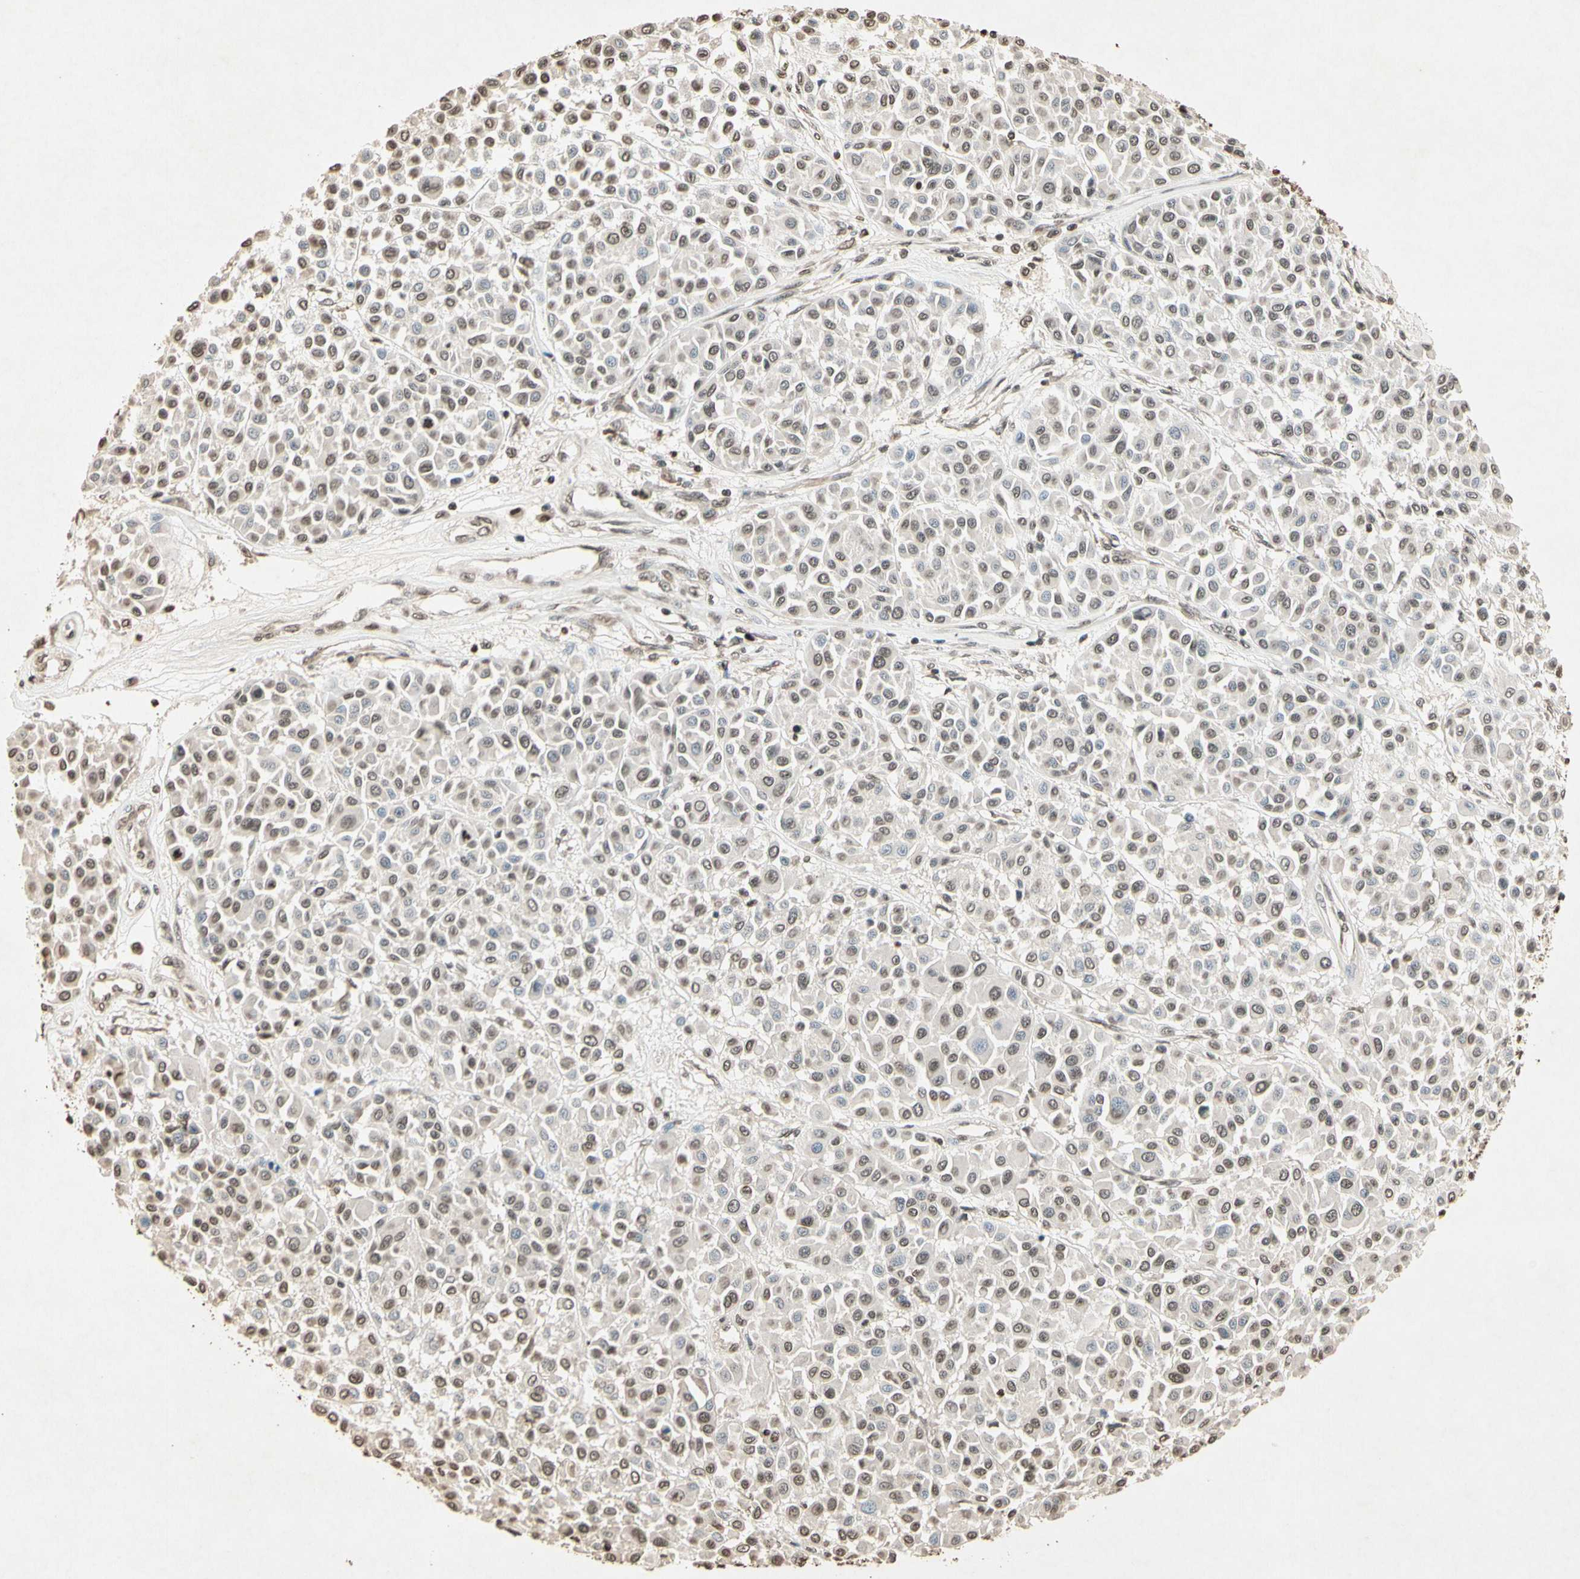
{"staining": {"intensity": "weak", "quantity": "25%-75%", "location": "nuclear"}, "tissue": "melanoma", "cell_type": "Tumor cells", "image_type": "cancer", "snomed": [{"axis": "morphology", "description": "Malignant melanoma, Metastatic site"}, {"axis": "topography", "description": "Soft tissue"}], "caption": "A photomicrograph of human melanoma stained for a protein shows weak nuclear brown staining in tumor cells.", "gene": "TOP1", "patient": {"sex": "male", "age": 41}}